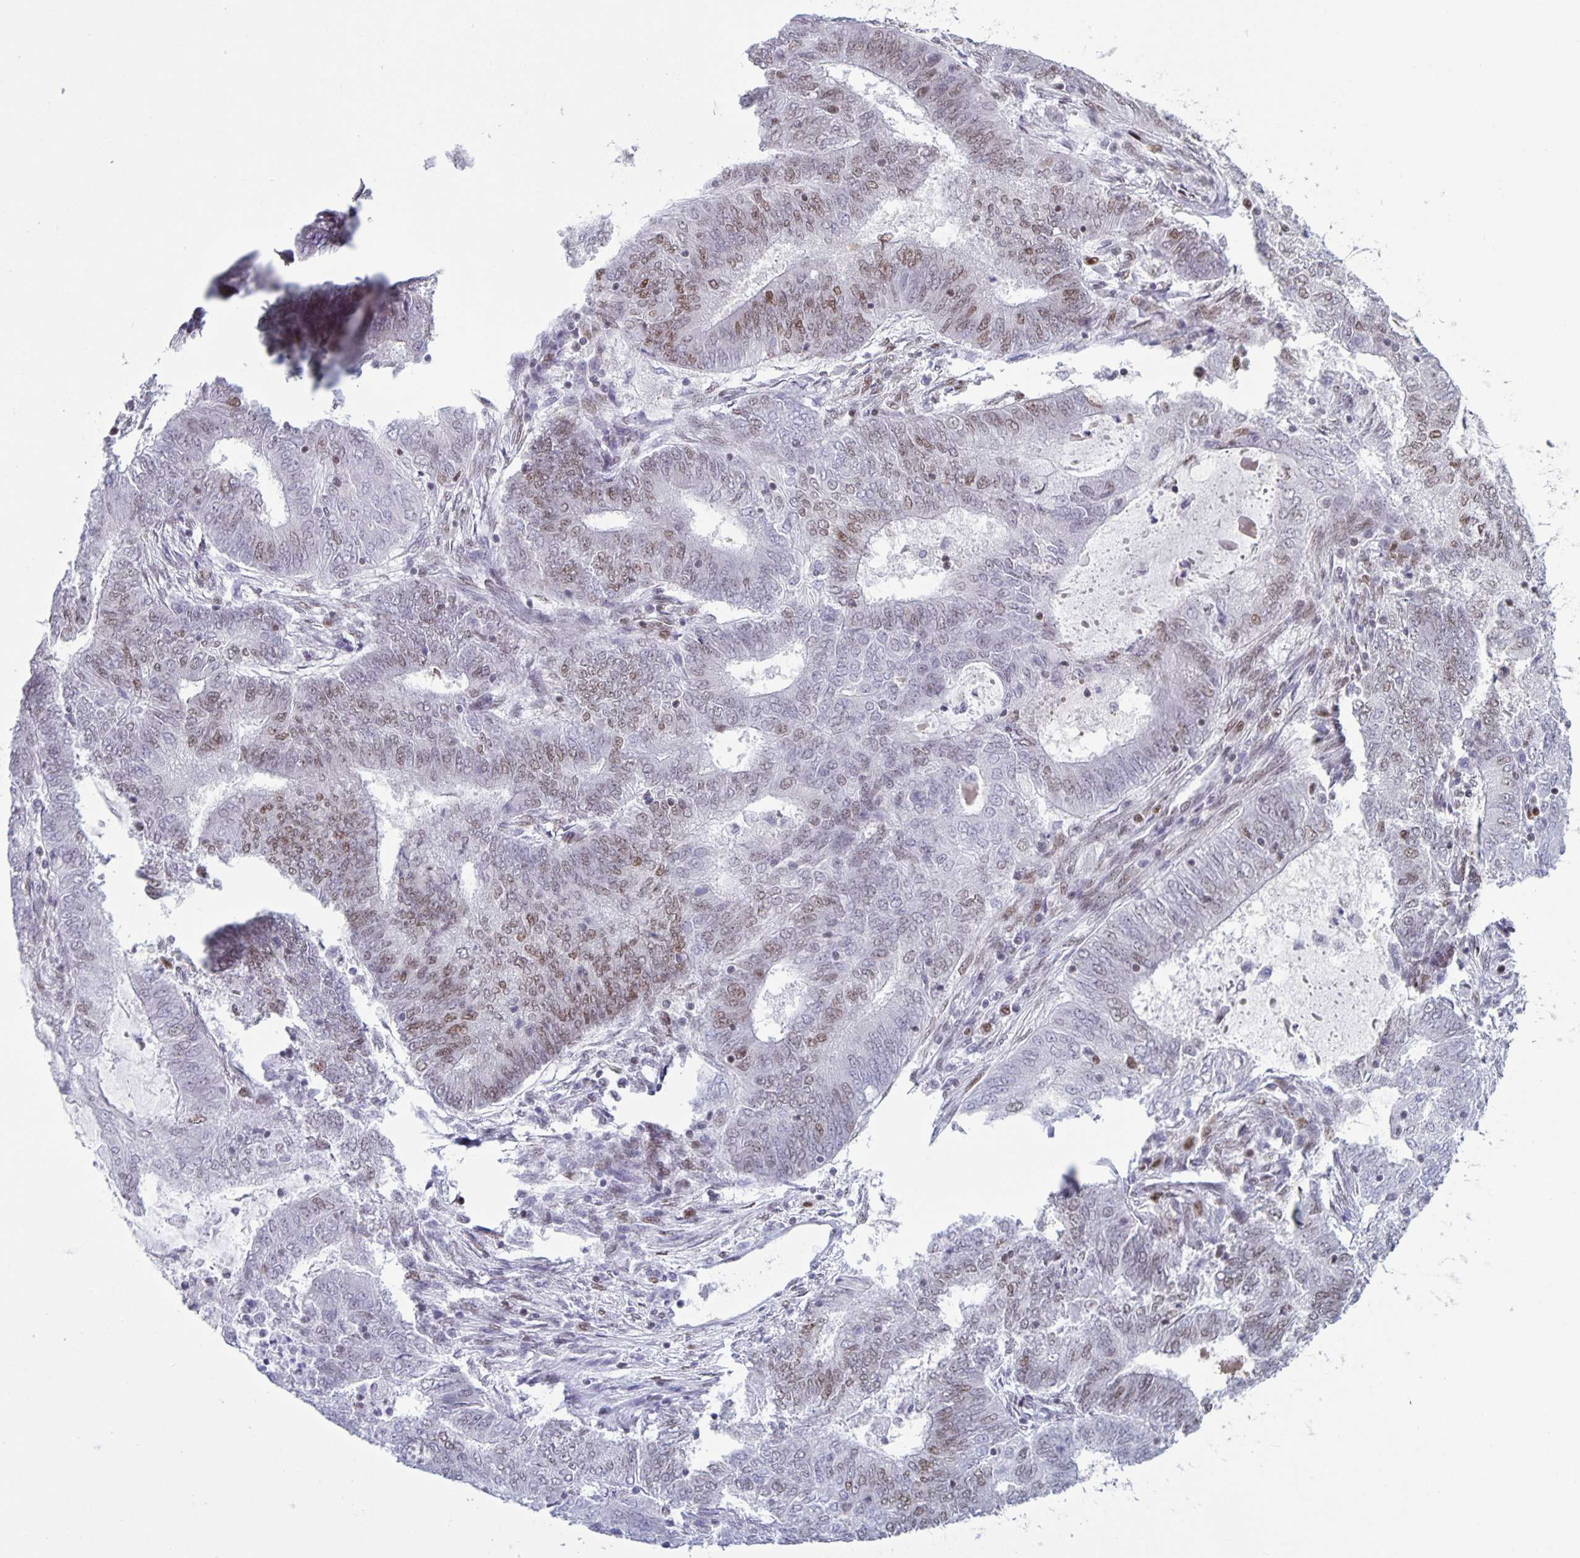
{"staining": {"intensity": "moderate", "quantity": "25%-75%", "location": "nuclear"}, "tissue": "endometrial cancer", "cell_type": "Tumor cells", "image_type": "cancer", "snomed": [{"axis": "morphology", "description": "Adenocarcinoma, NOS"}, {"axis": "topography", "description": "Endometrium"}], "caption": "Immunohistochemical staining of adenocarcinoma (endometrial) reveals moderate nuclear protein positivity in approximately 25%-75% of tumor cells.", "gene": "JUND", "patient": {"sex": "female", "age": 62}}